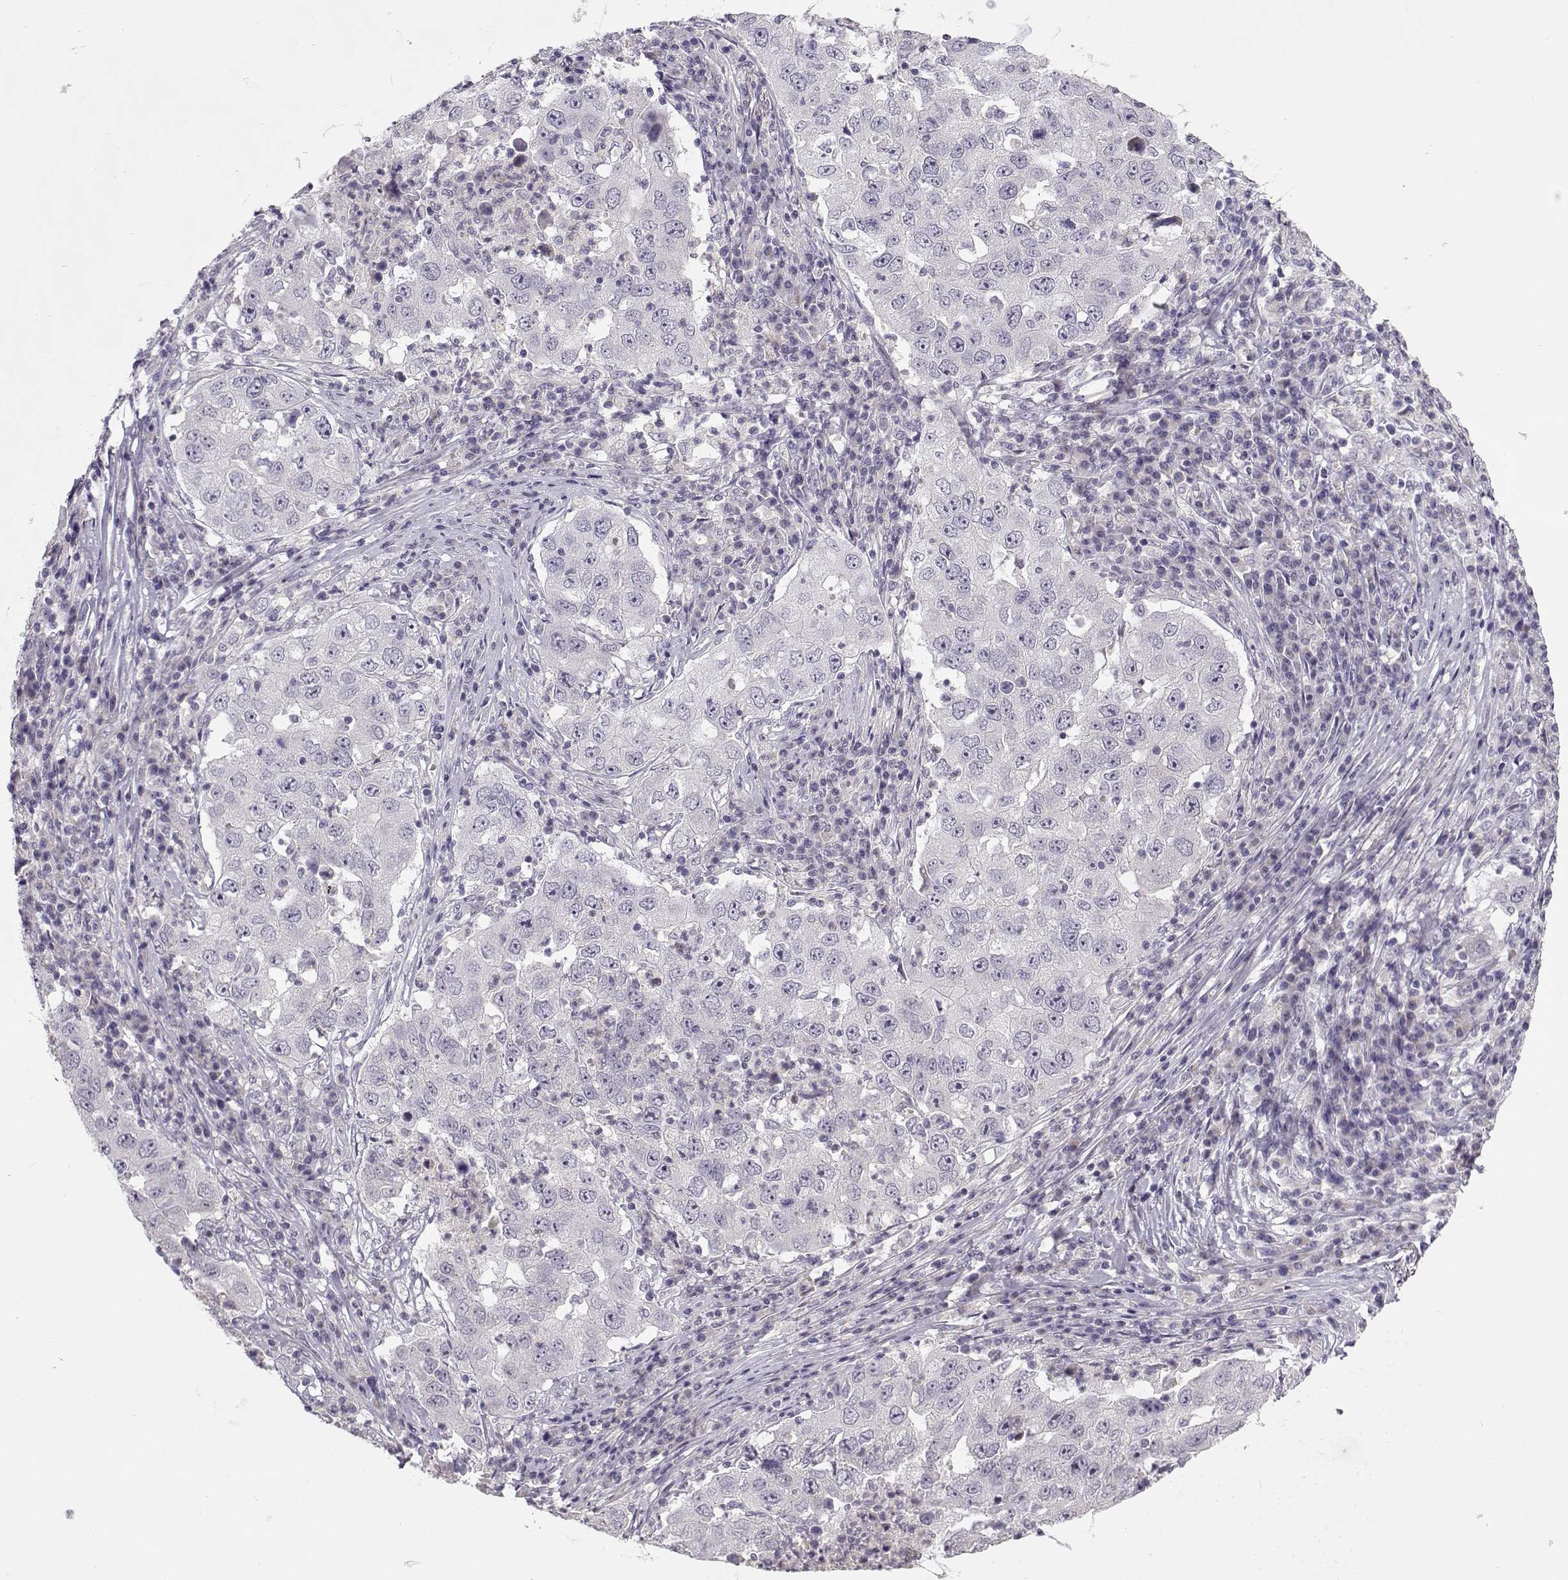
{"staining": {"intensity": "negative", "quantity": "none", "location": "none"}, "tissue": "lung cancer", "cell_type": "Tumor cells", "image_type": "cancer", "snomed": [{"axis": "morphology", "description": "Adenocarcinoma, NOS"}, {"axis": "topography", "description": "Lung"}], "caption": "This is an IHC image of human adenocarcinoma (lung). There is no positivity in tumor cells.", "gene": "TMEM145", "patient": {"sex": "male", "age": 73}}